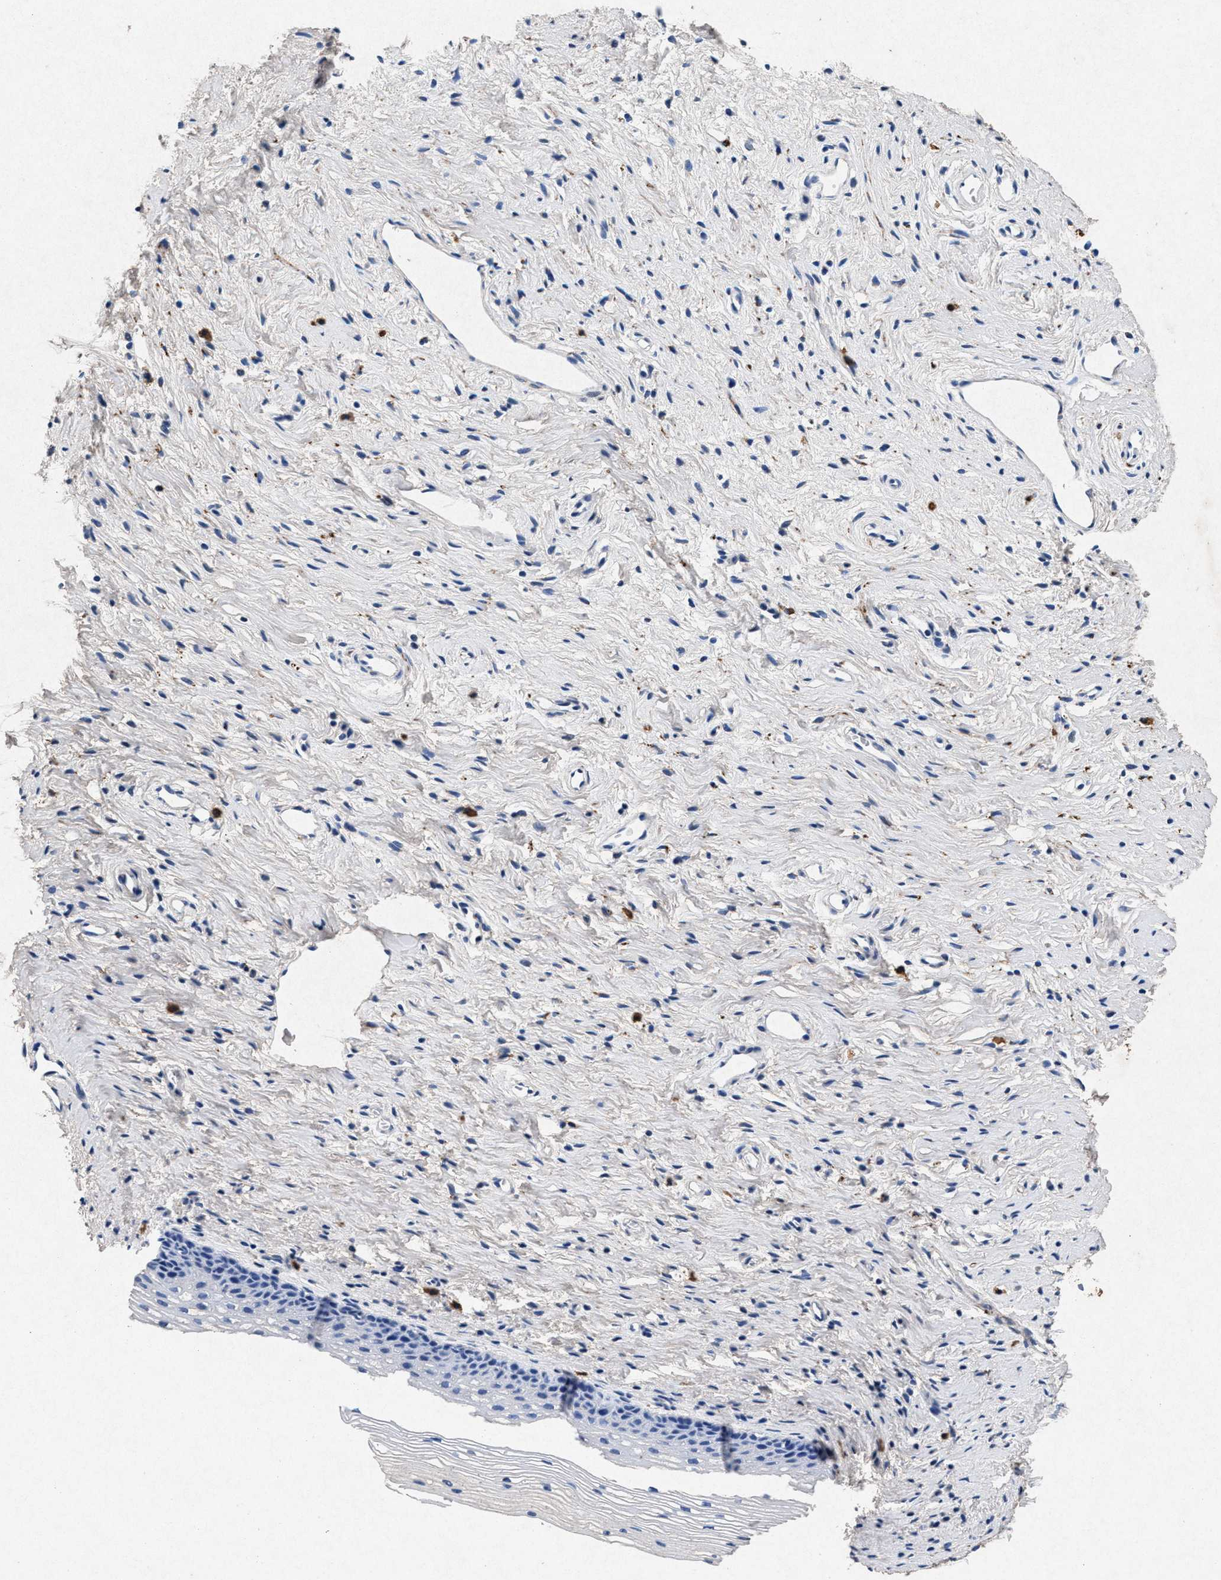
{"staining": {"intensity": "moderate", "quantity": "<25%", "location": "cytoplasmic/membranous"}, "tissue": "cervix", "cell_type": "Glandular cells", "image_type": "normal", "snomed": [{"axis": "morphology", "description": "Normal tissue, NOS"}, {"axis": "topography", "description": "Cervix"}], "caption": "Brown immunohistochemical staining in unremarkable human cervix demonstrates moderate cytoplasmic/membranous expression in about <25% of glandular cells. The staining is performed using DAB (3,3'-diaminobenzidine) brown chromogen to label protein expression. The nuclei are counter-stained blue using hematoxylin.", "gene": "MAP6", "patient": {"sex": "female", "age": 77}}